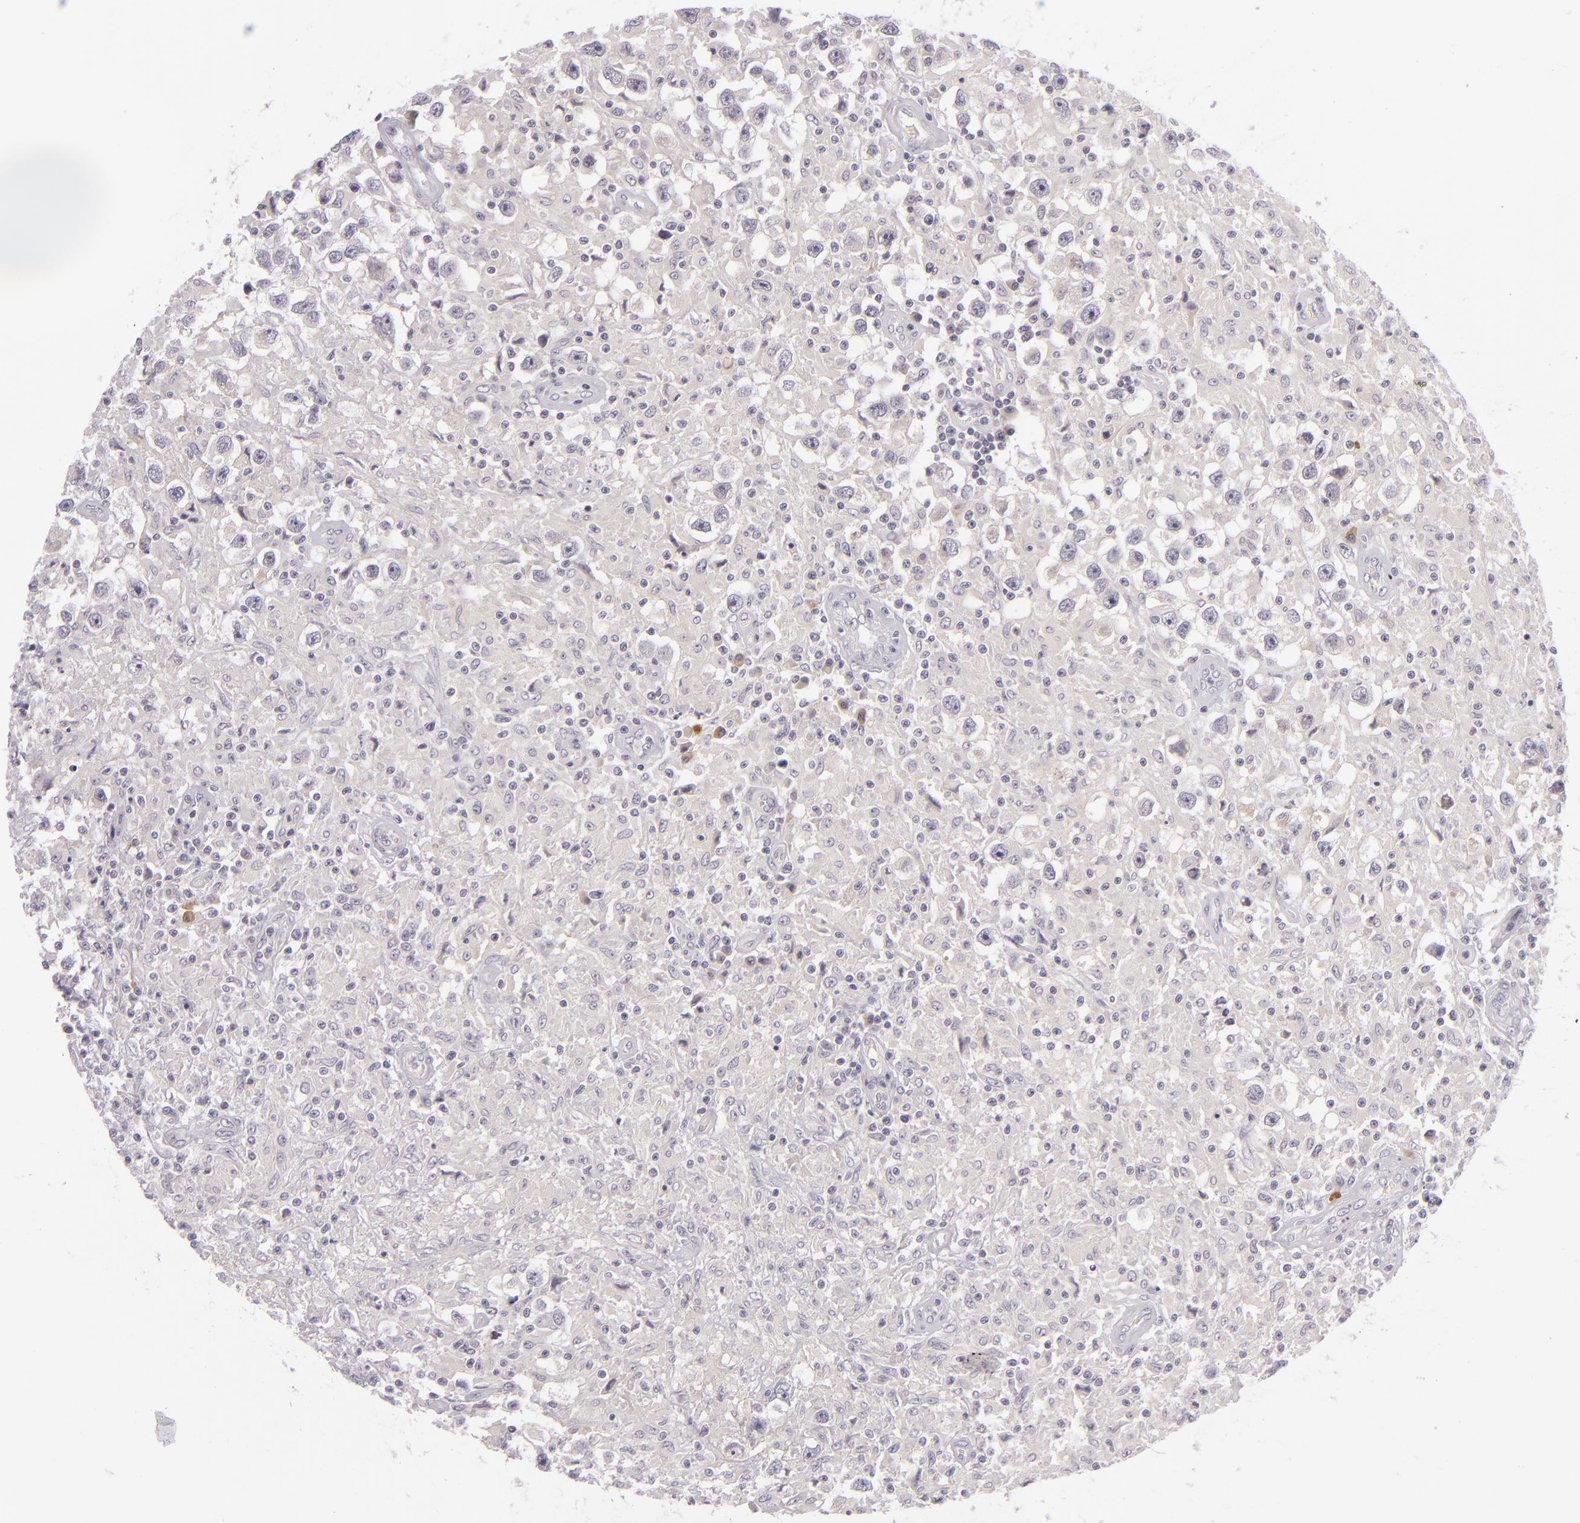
{"staining": {"intensity": "negative", "quantity": "none", "location": "none"}, "tissue": "testis cancer", "cell_type": "Tumor cells", "image_type": "cancer", "snomed": [{"axis": "morphology", "description": "Seminoma, NOS"}, {"axis": "topography", "description": "Testis"}], "caption": "DAB immunohistochemical staining of testis cancer shows no significant positivity in tumor cells.", "gene": "DAG1", "patient": {"sex": "male", "age": 34}}